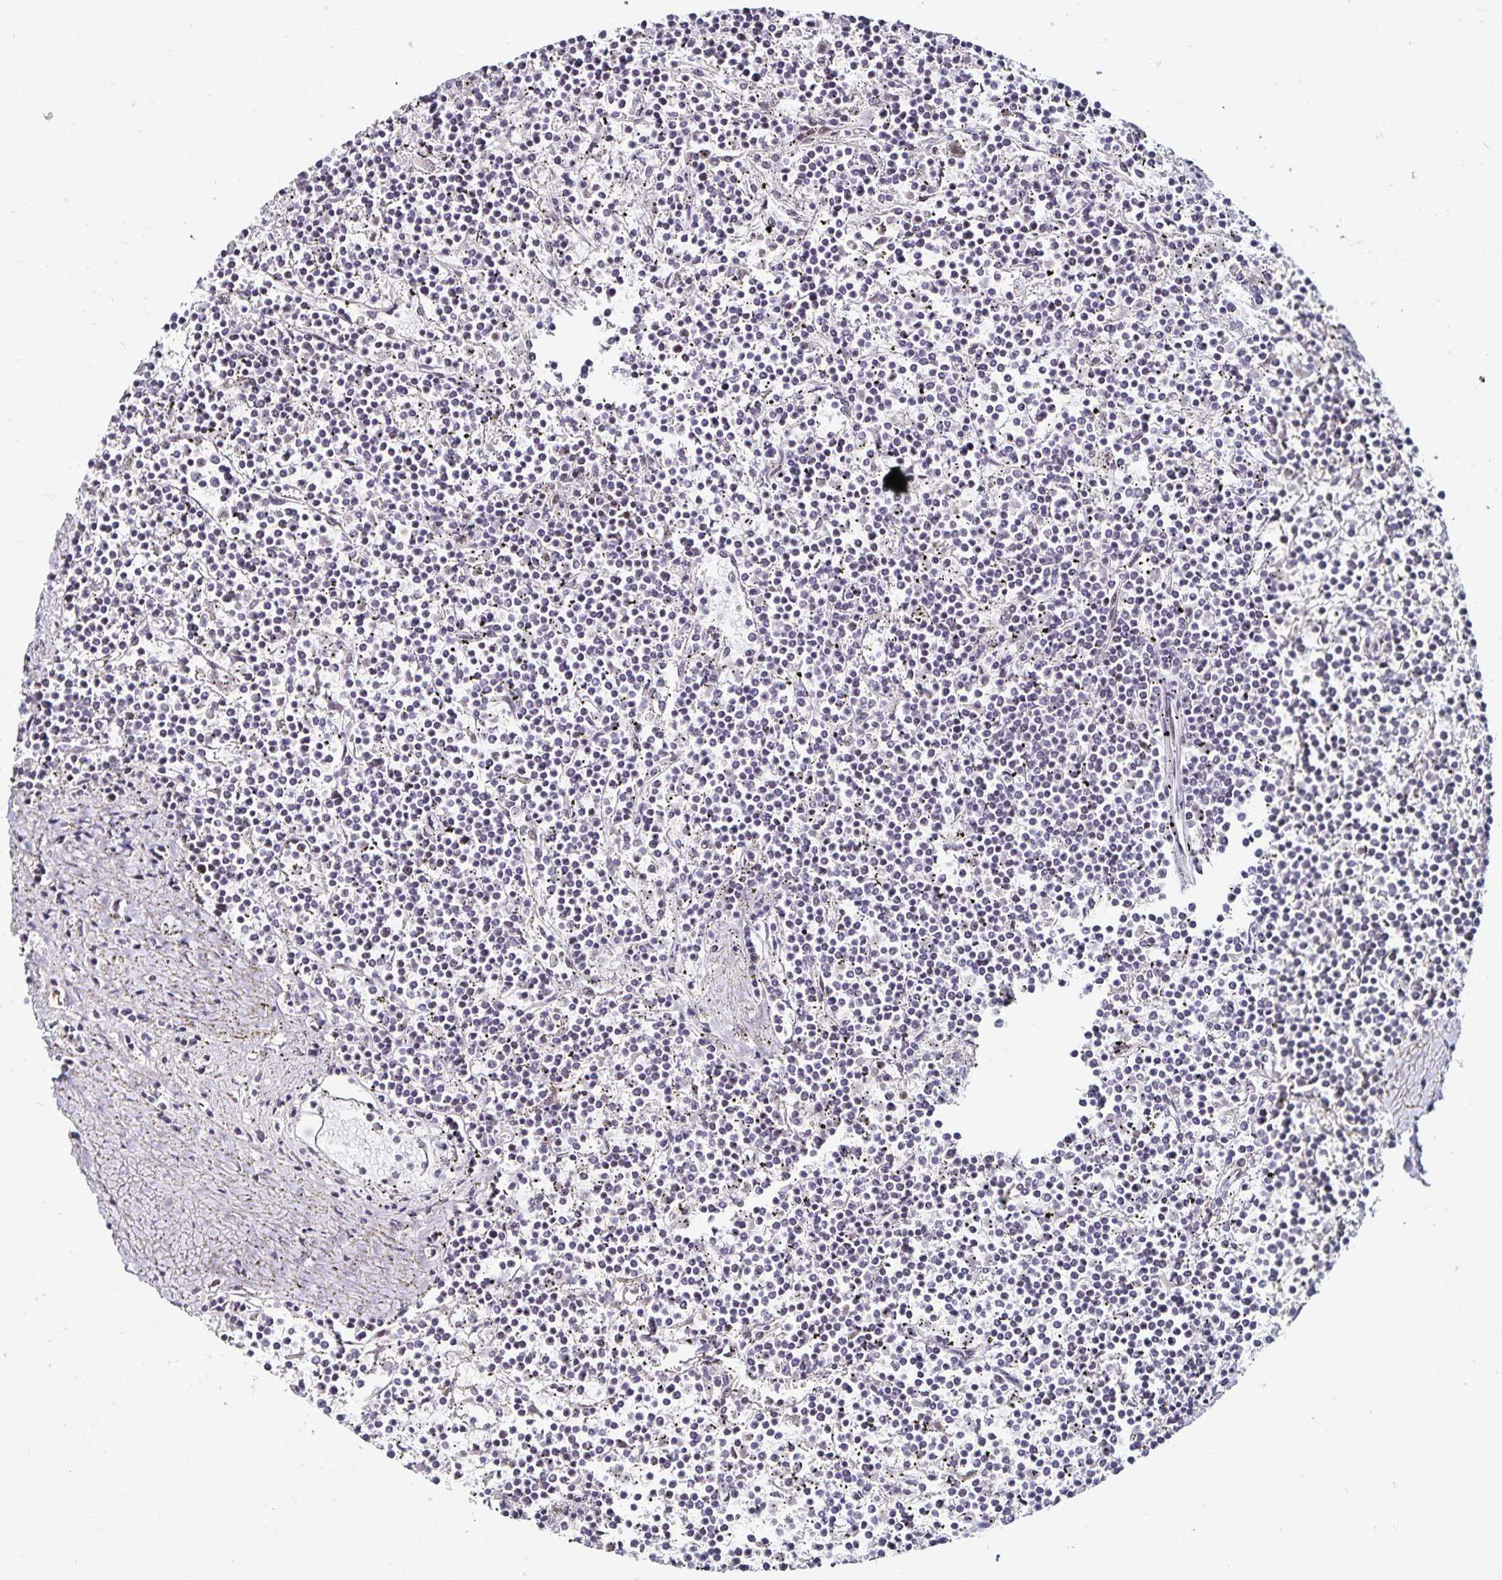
{"staining": {"intensity": "negative", "quantity": "none", "location": "none"}, "tissue": "lymphoma", "cell_type": "Tumor cells", "image_type": "cancer", "snomed": [{"axis": "morphology", "description": "Malignant lymphoma, non-Hodgkin's type, Low grade"}, {"axis": "topography", "description": "Spleen"}], "caption": "Protein analysis of low-grade malignant lymphoma, non-Hodgkin's type reveals no significant expression in tumor cells.", "gene": "ANLN", "patient": {"sex": "female", "age": 19}}